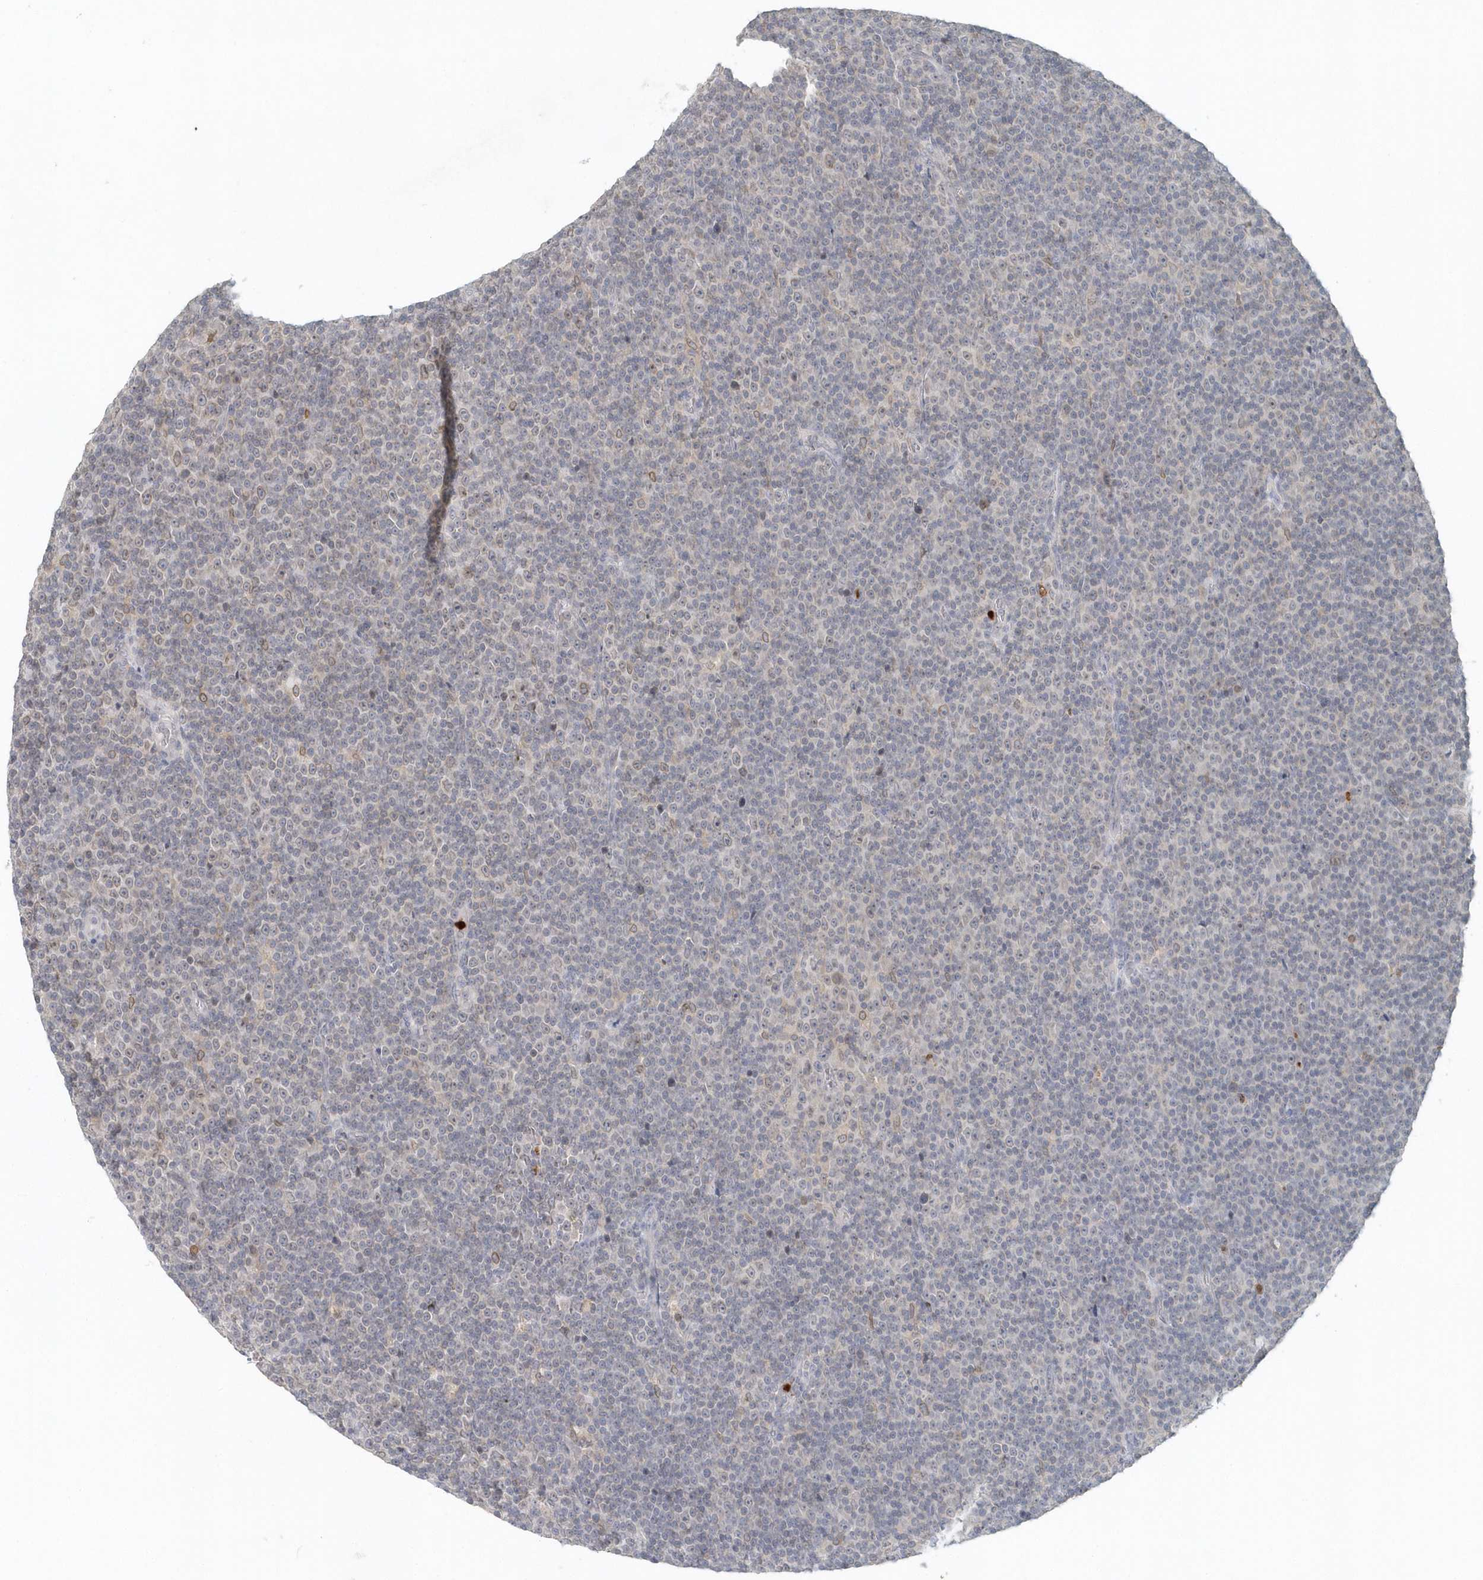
{"staining": {"intensity": "weak", "quantity": "<25%", "location": "cytoplasmic/membranous,nuclear"}, "tissue": "lymphoma", "cell_type": "Tumor cells", "image_type": "cancer", "snomed": [{"axis": "morphology", "description": "Malignant lymphoma, non-Hodgkin's type, Low grade"}, {"axis": "topography", "description": "Lymph node"}], "caption": "Immunohistochemistry (IHC) micrograph of neoplastic tissue: human low-grade malignant lymphoma, non-Hodgkin's type stained with DAB demonstrates no significant protein positivity in tumor cells. (DAB immunohistochemistry with hematoxylin counter stain).", "gene": "NUP54", "patient": {"sex": "female", "age": 67}}